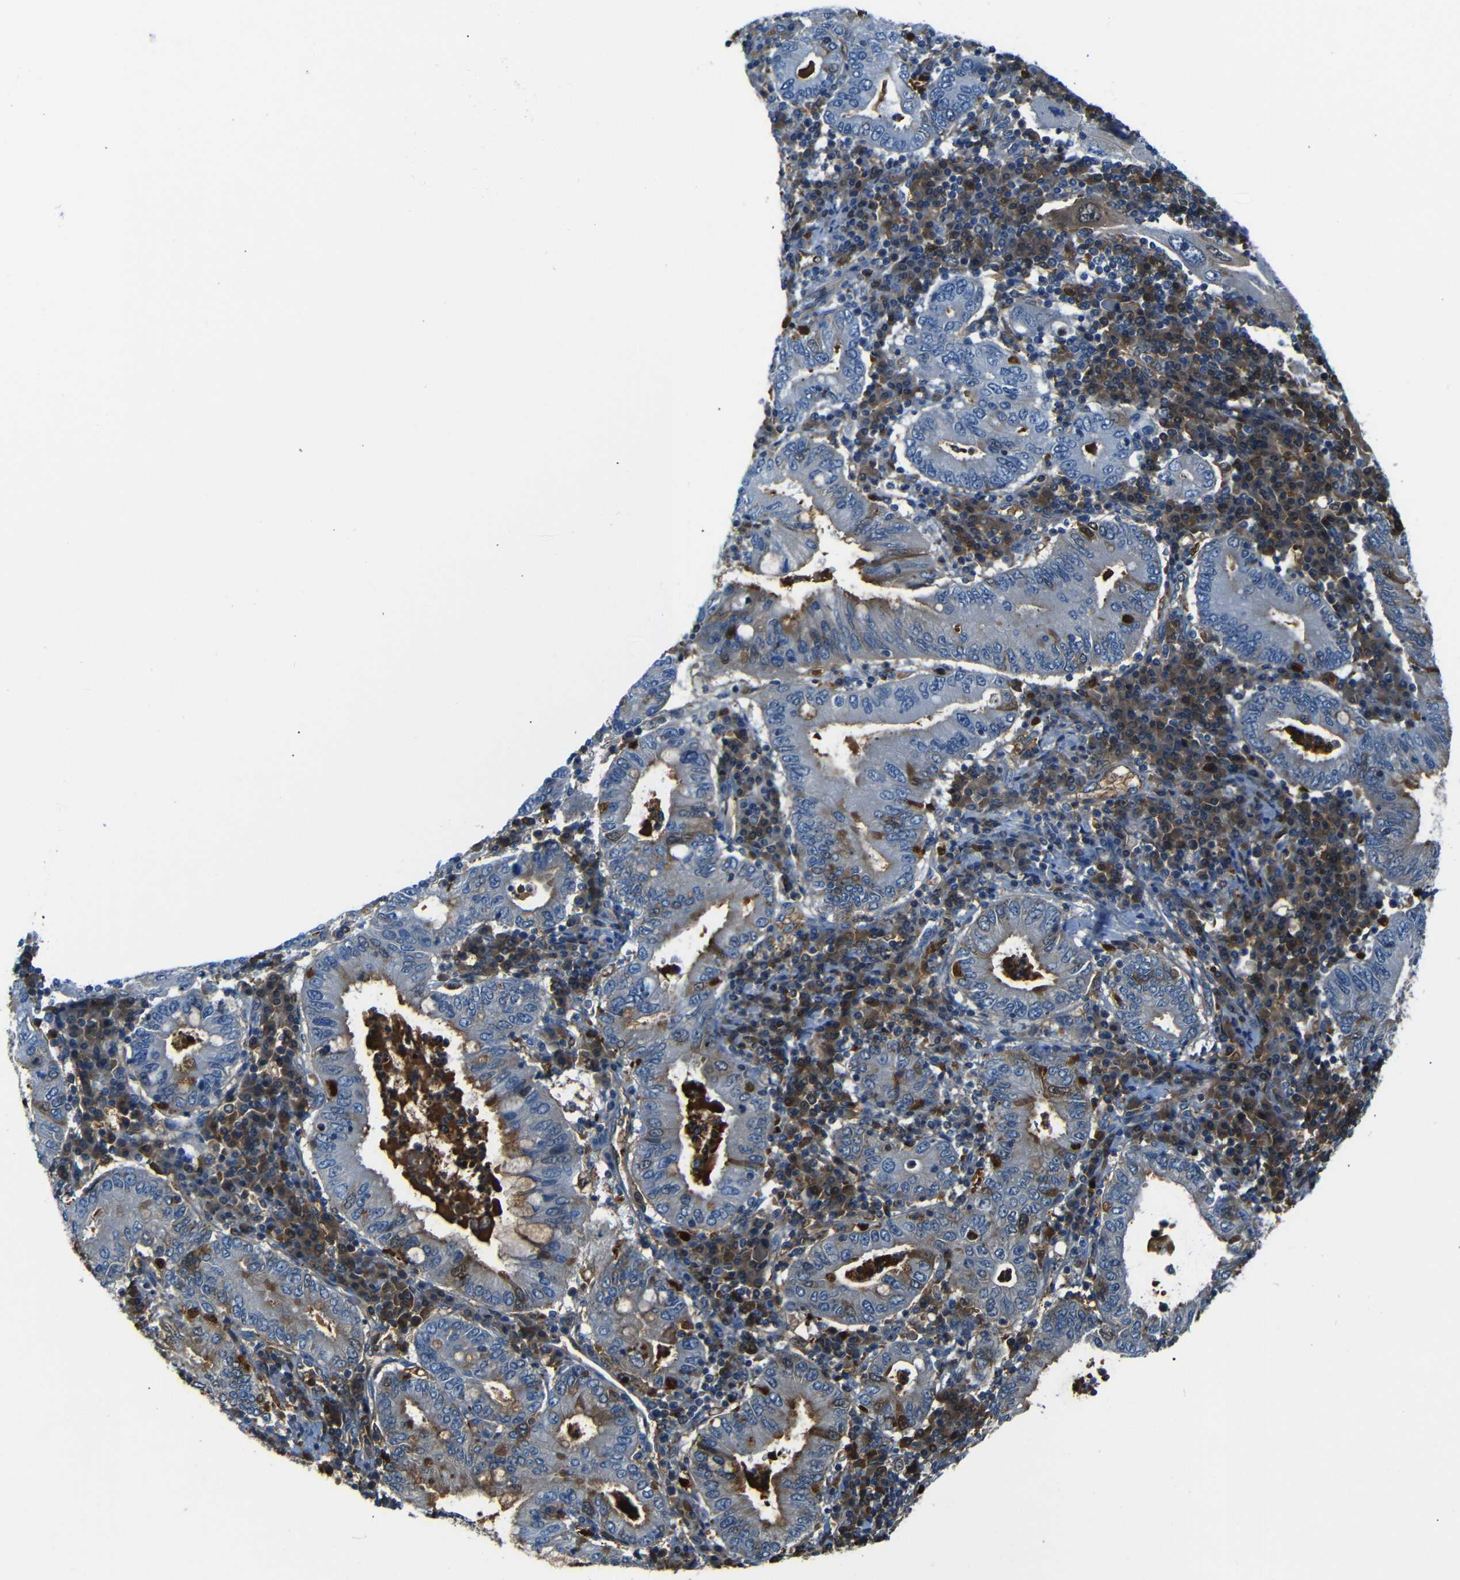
{"staining": {"intensity": "moderate", "quantity": "<25%", "location": "cytoplasmic/membranous"}, "tissue": "stomach cancer", "cell_type": "Tumor cells", "image_type": "cancer", "snomed": [{"axis": "morphology", "description": "Normal tissue, NOS"}, {"axis": "morphology", "description": "Adenocarcinoma, NOS"}, {"axis": "topography", "description": "Esophagus"}, {"axis": "topography", "description": "Stomach, upper"}, {"axis": "topography", "description": "Peripheral nerve tissue"}], "caption": "Approximately <25% of tumor cells in human adenocarcinoma (stomach) reveal moderate cytoplasmic/membranous protein staining as visualized by brown immunohistochemical staining.", "gene": "SERPINA1", "patient": {"sex": "male", "age": 62}}